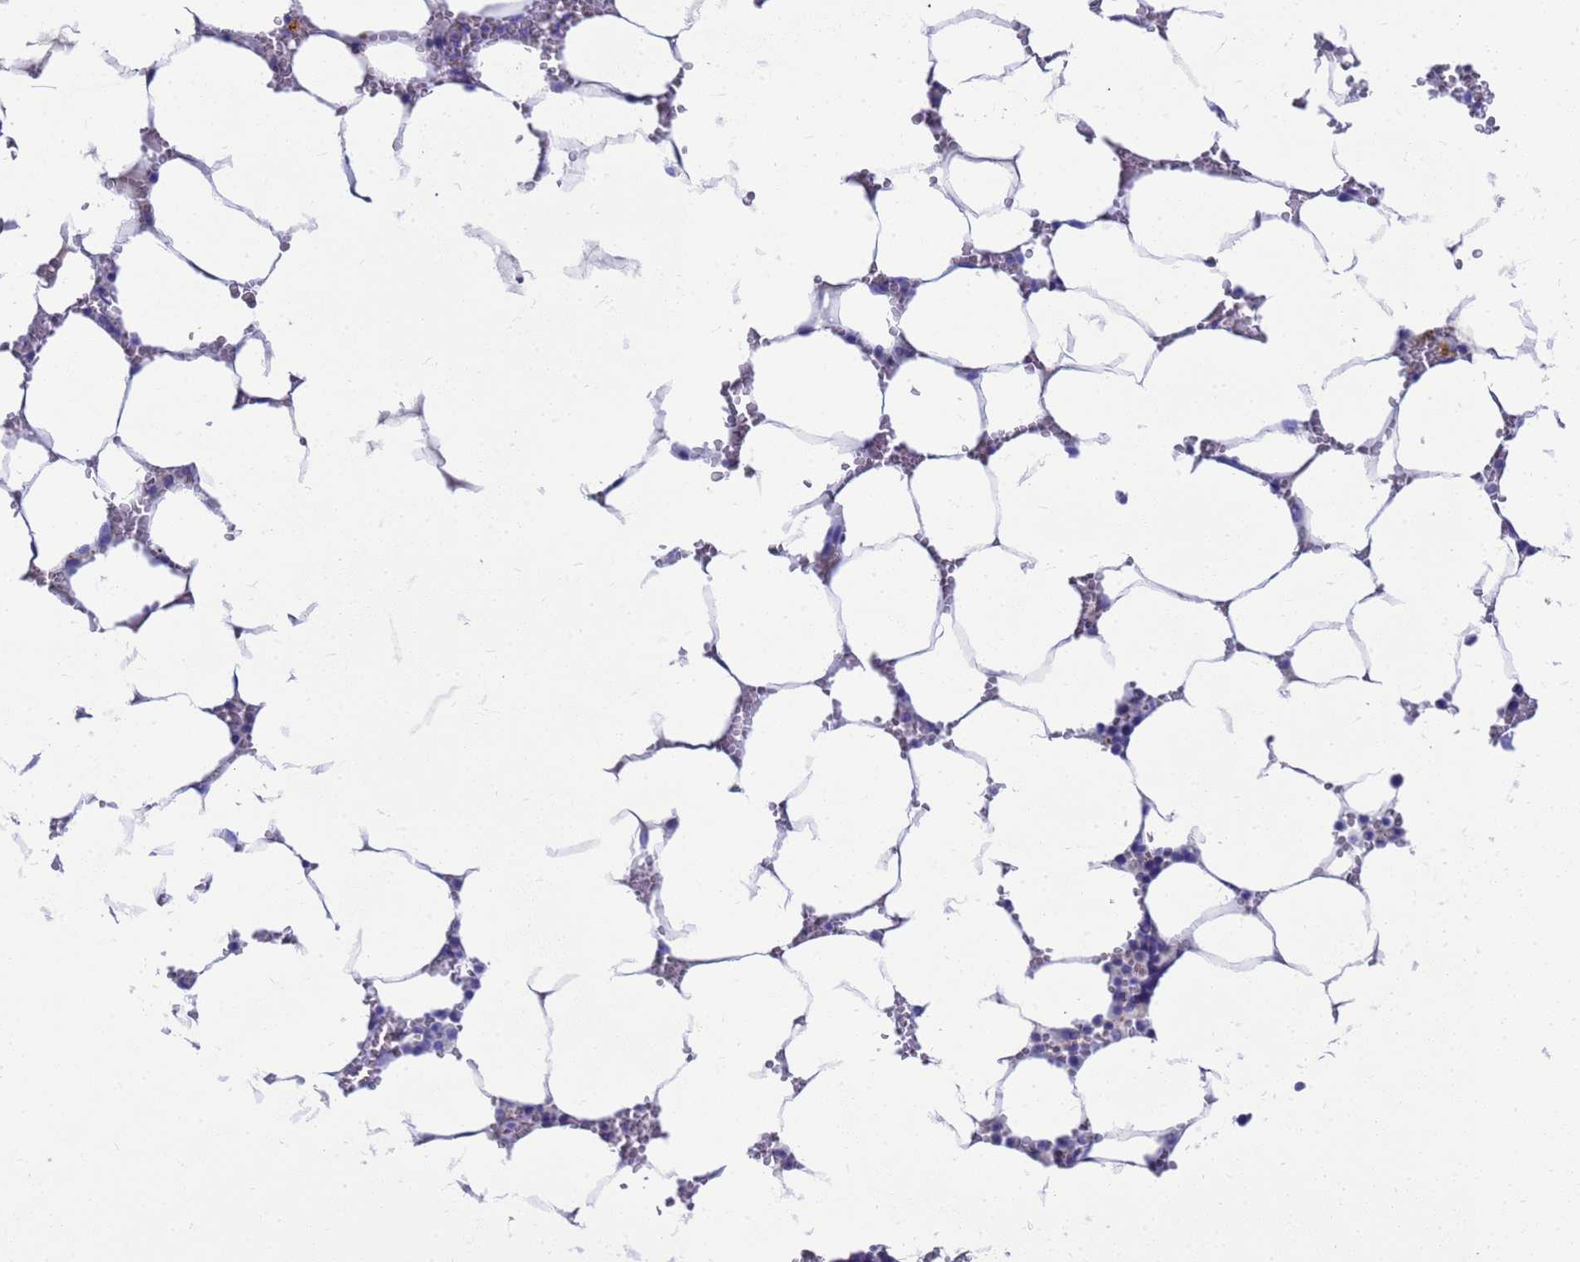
{"staining": {"intensity": "negative", "quantity": "none", "location": "none"}, "tissue": "bone marrow", "cell_type": "Hematopoietic cells", "image_type": "normal", "snomed": [{"axis": "morphology", "description": "Normal tissue, NOS"}, {"axis": "topography", "description": "Bone marrow"}], "caption": "This photomicrograph is of benign bone marrow stained with immunohistochemistry to label a protein in brown with the nuclei are counter-stained blue. There is no staining in hematopoietic cells.", "gene": "MS4A13", "patient": {"sex": "male", "age": 70}}